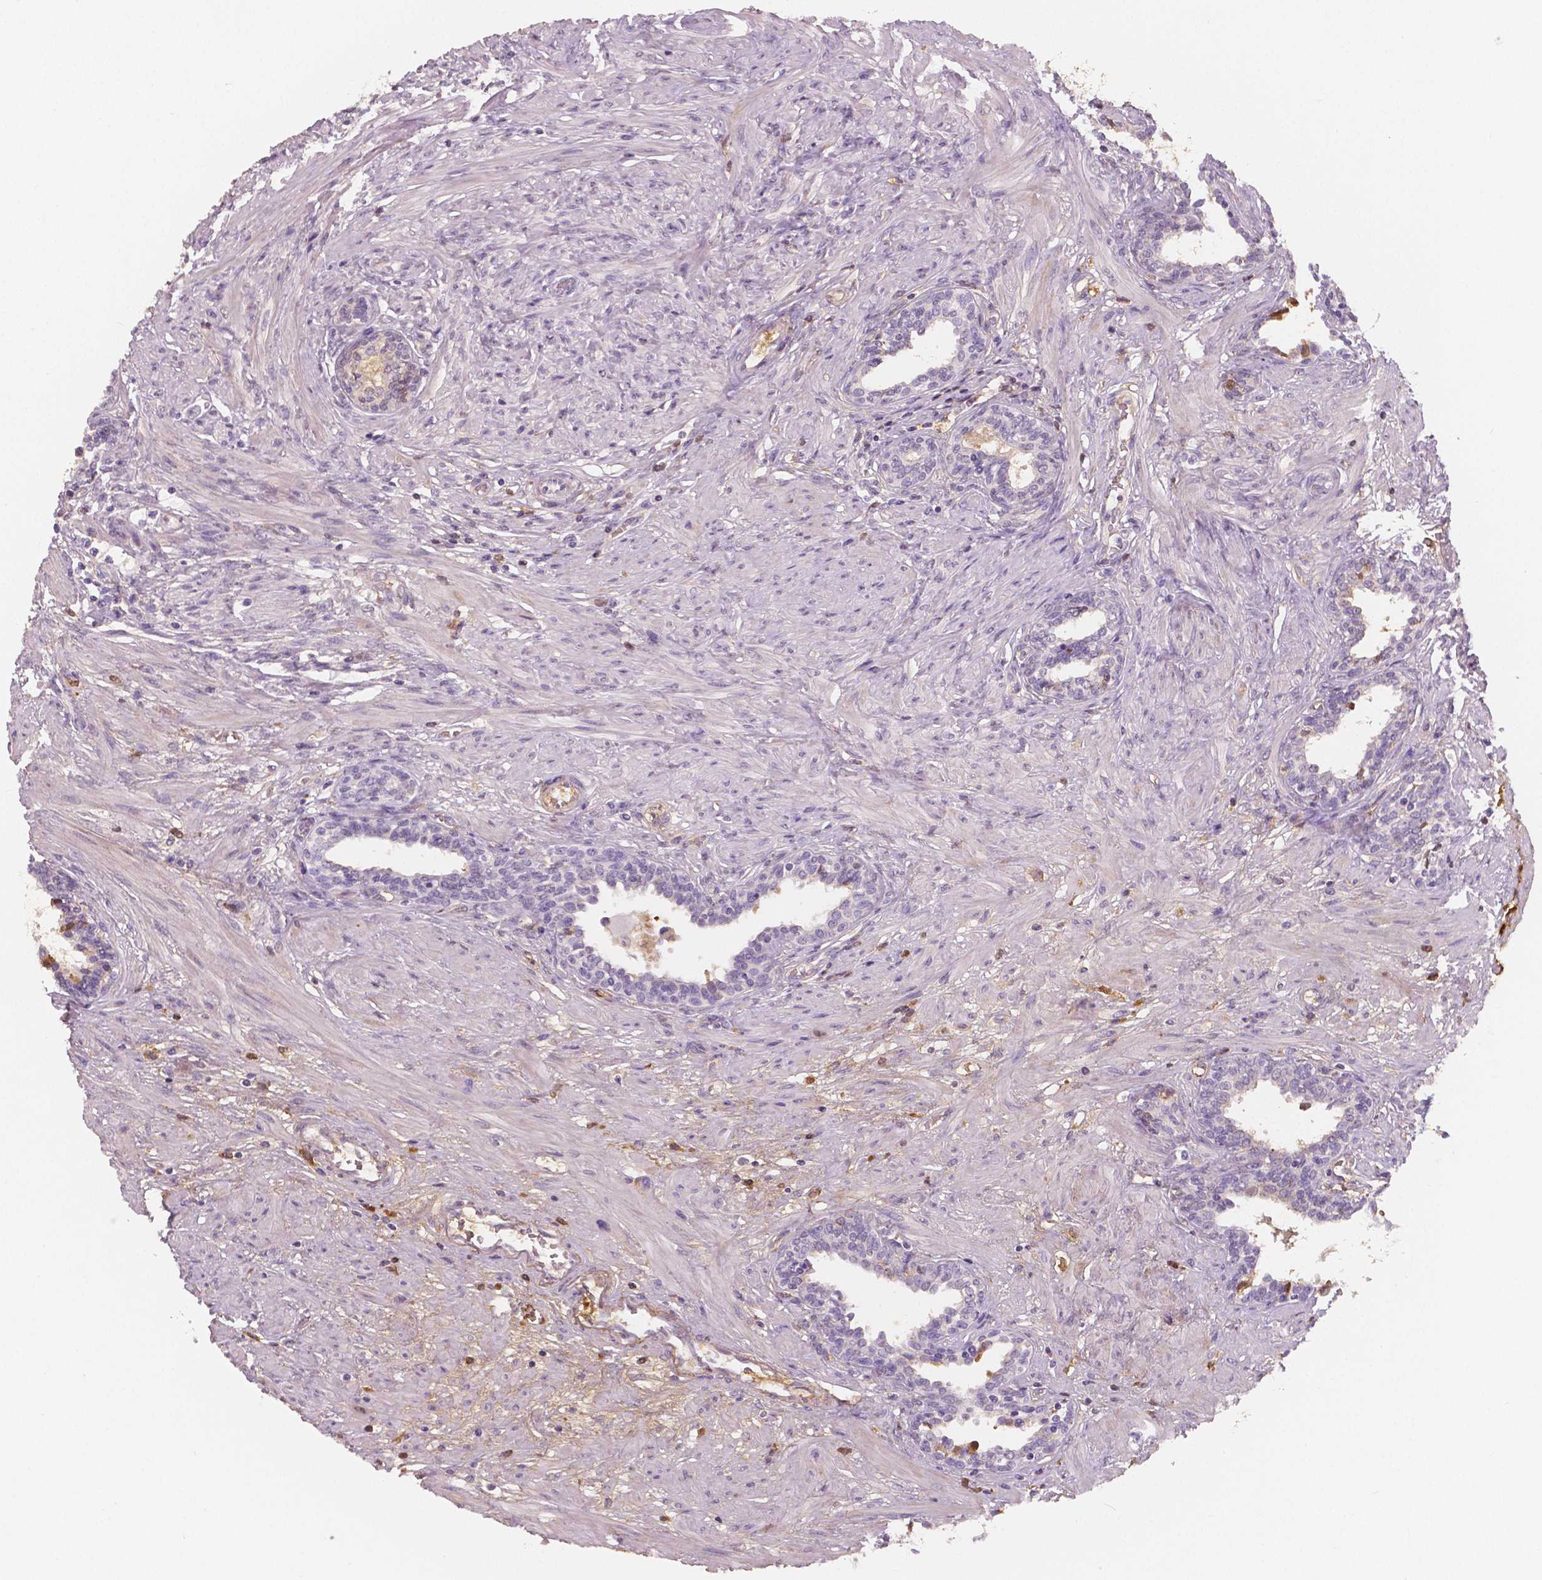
{"staining": {"intensity": "negative", "quantity": "none", "location": "none"}, "tissue": "prostate", "cell_type": "Glandular cells", "image_type": "normal", "snomed": [{"axis": "morphology", "description": "Normal tissue, NOS"}, {"axis": "topography", "description": "Prostate"}], "caption": "Immunohistochemistry (IHC) of normal human prostate shows no positivity in glandular cells. The staining is performed using DAB (3,3'-diaminobenzidine) brown chromogen with nuclei counter-stained in using hematoxylin.", "gene": "APOA4", "patient": {"sex": "male", "age": 55}}